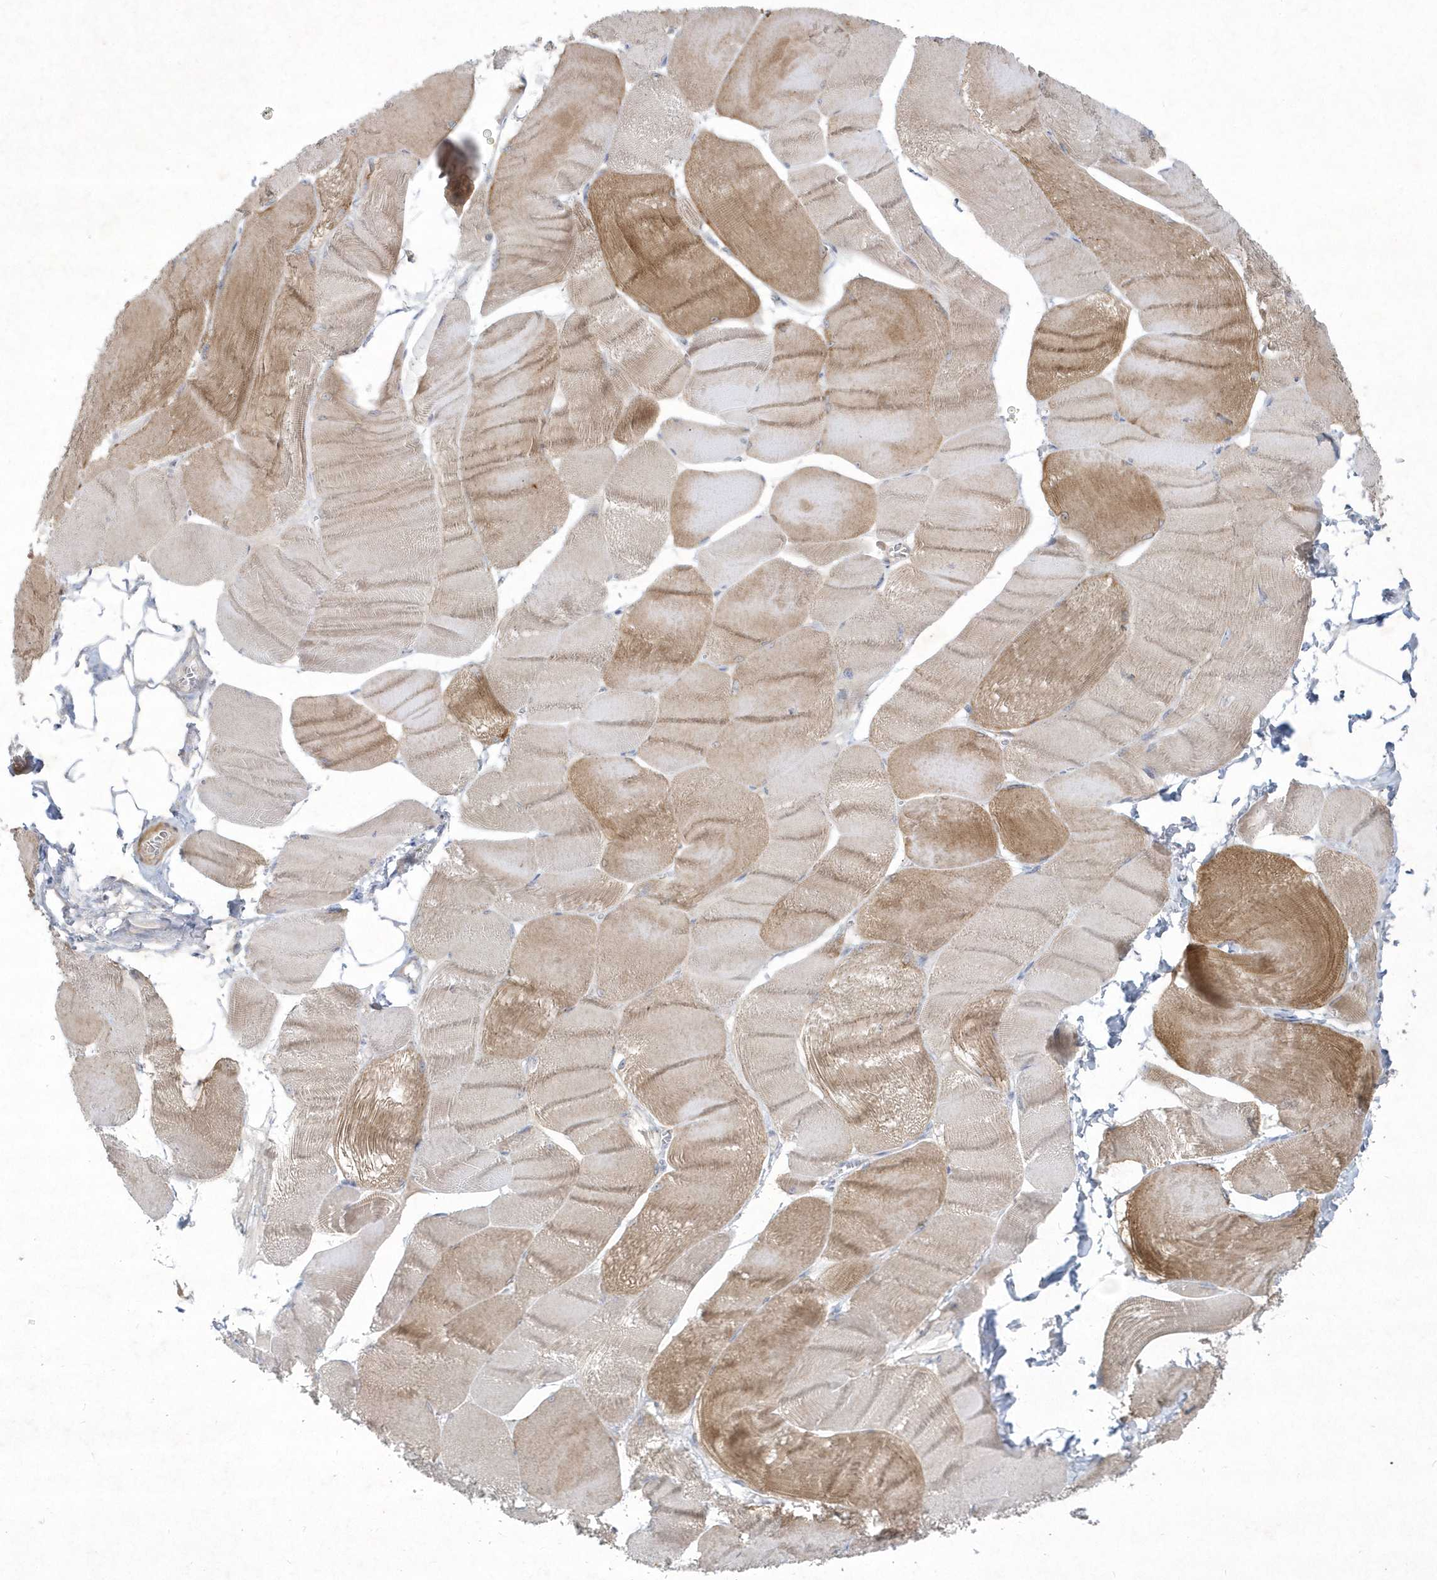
{"staining": {"intensity": "moderate", "quantity": ">75%", "location": "cytoplasmic/membranous"}, "tissue": "skeletal muscle", "cell_type": "Myocytes", "image_type": "normal", "snomed": [{"axis": "morphology", "description": "Normal tissue, NOS"}, {"axis": "morphology", "description": "Basal cell carcinoma"}, {"axis": "topography", "description": "Skeletal muscle"}], "caption": "Immunohistochemistry staining of benign skeletal muscle, which displays medium levels of moderate cytoplasmic/membranous staining in about >75% of myocytes indicating moderate cytoplasmic/membranous protein positivity. The staining was performed using DAB (3,3'-diaminobenzidine) (brown) for protein detection and nuclei were counterstained in hematoxylin (blue).", "gene": "LARS1", "patient": {"sex": "female", "age": 64}}